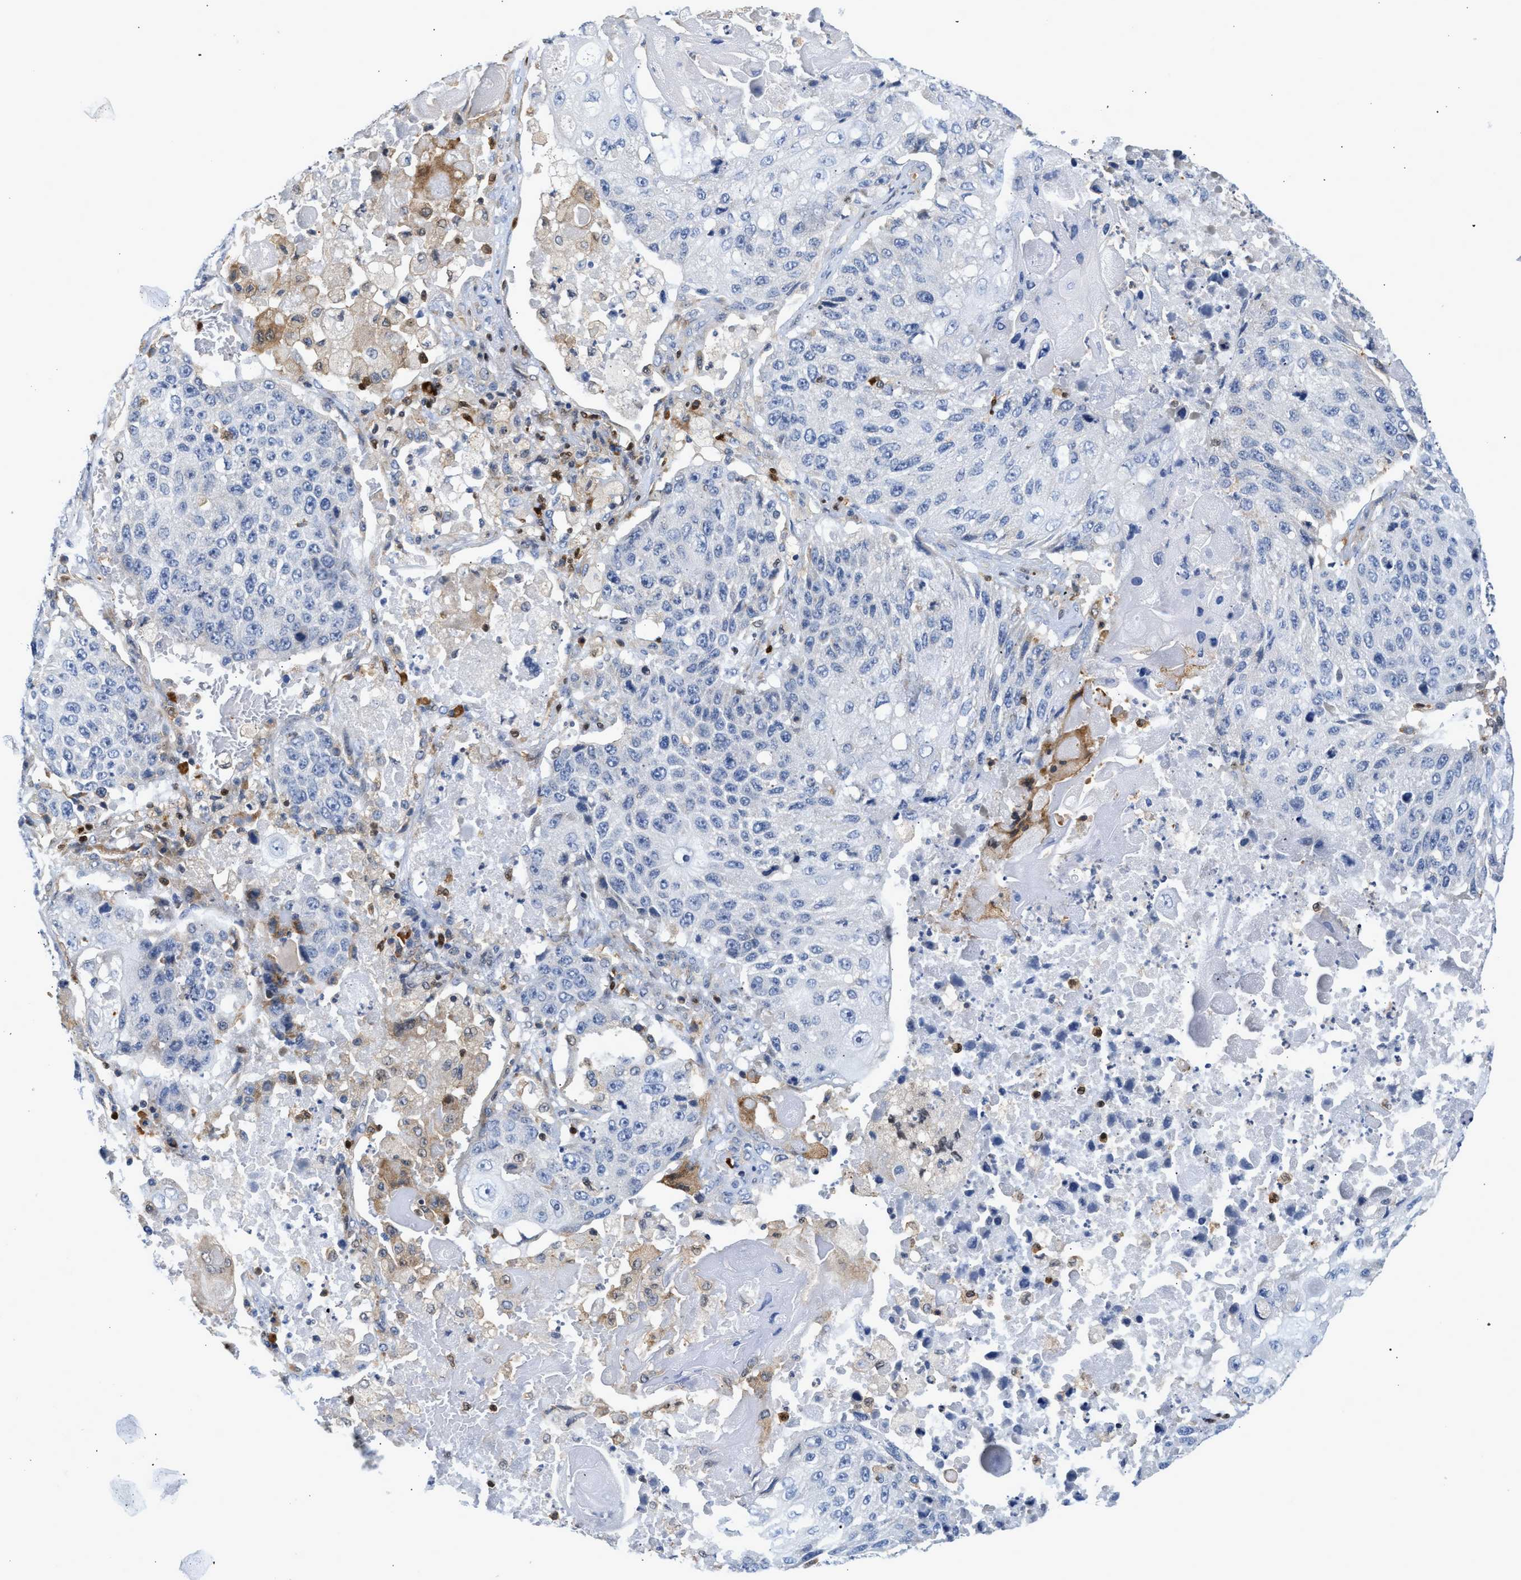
{"staining": {"intensity": "negative", "quantity": "none", "location": "none"}, "tissue": "lung cancer", "cell_type": "Tumor cells", "image_type": "cancer", "snomed": [{"axis": "morphology", "description": "Squamous cell carcinoma, NOS"}, {"axis": "topography", "description": "Lung"}], "caption": "Immunohistochemistry of human lung cancer displays no positivity in tumor cells.", "gene": "SLIT2", "patient": {"sex": "male", "age": 61}}